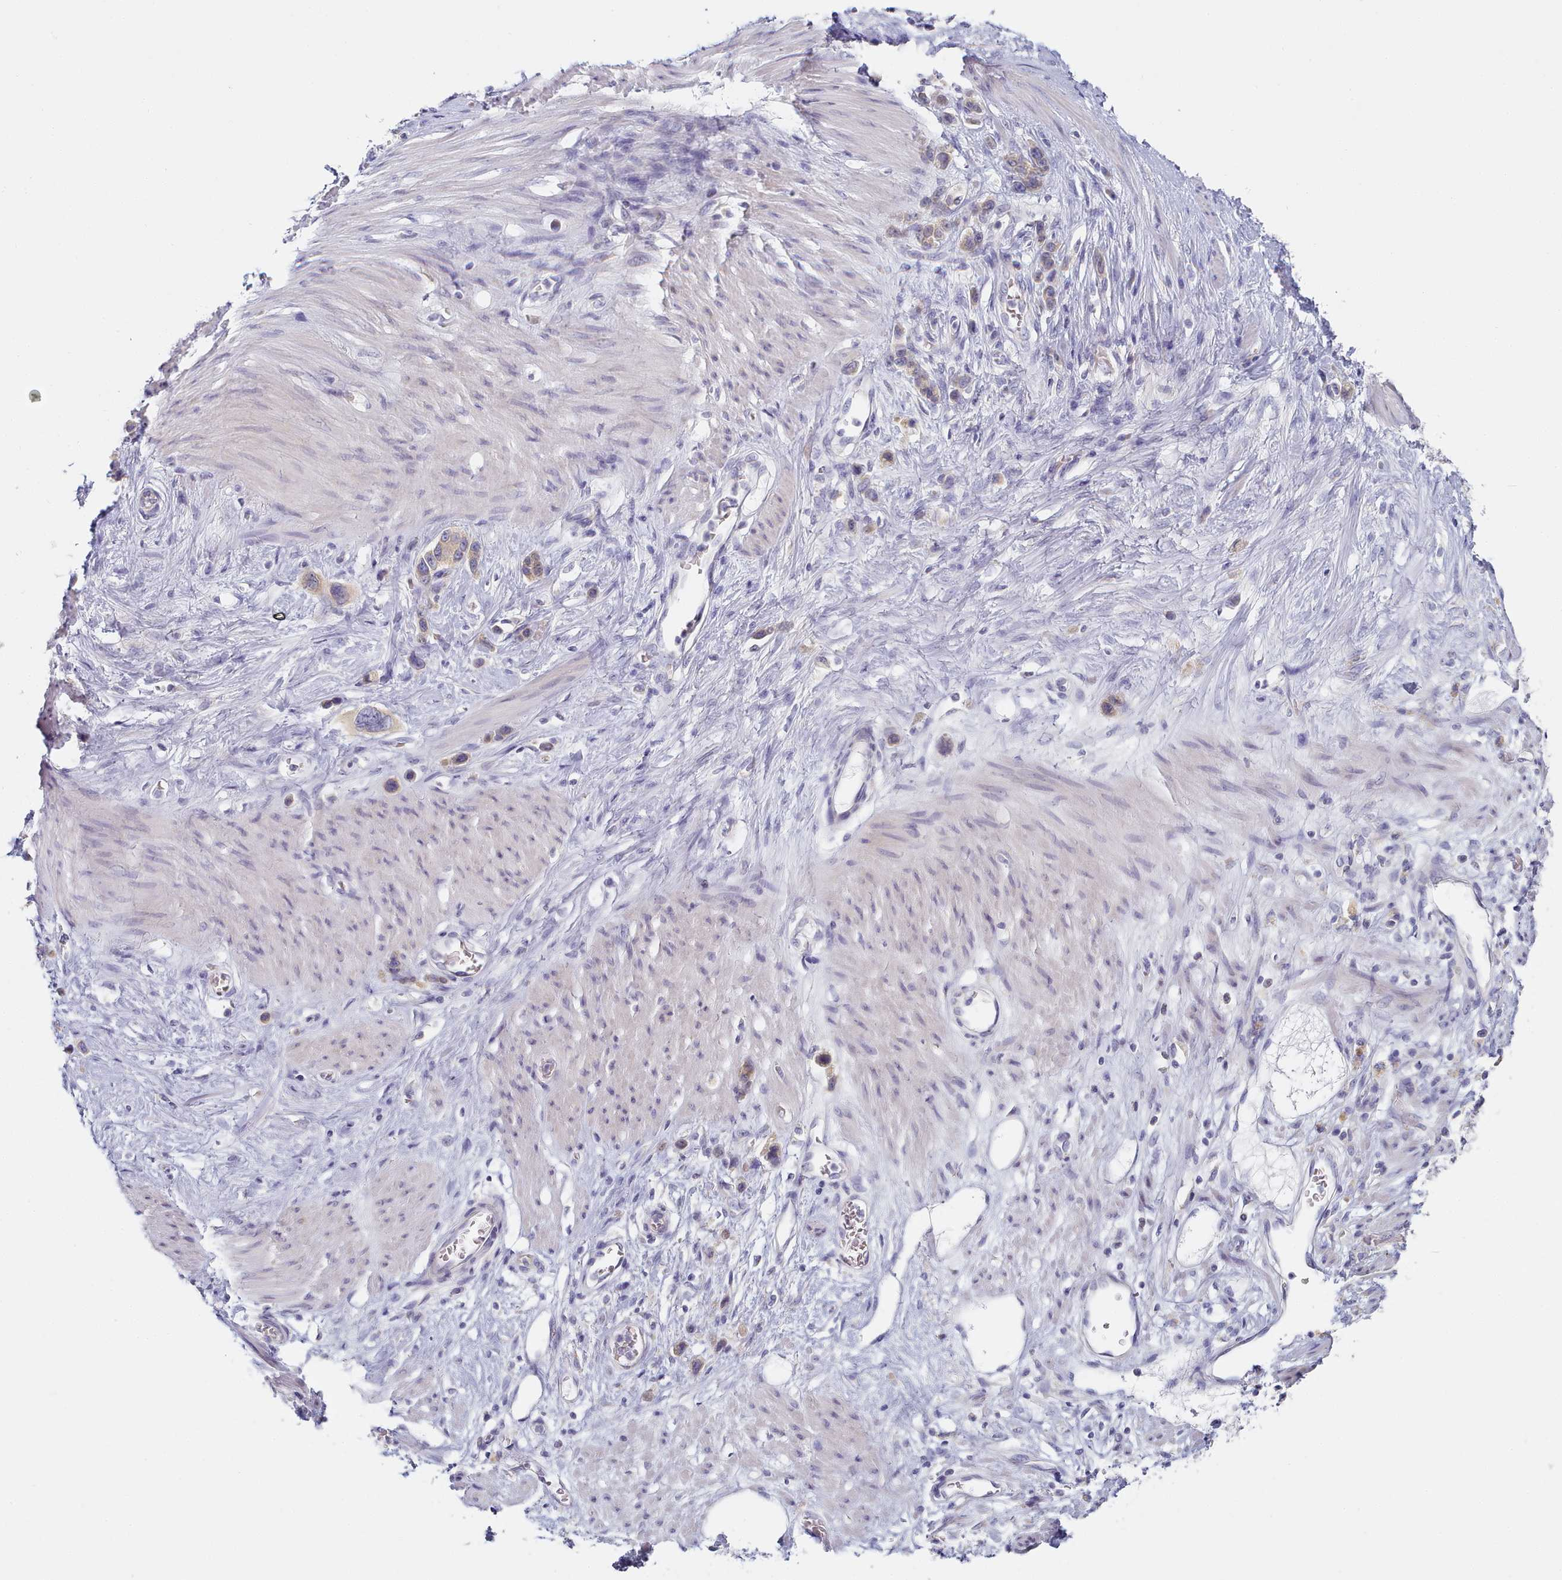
{"staining": {"intensity": "negative", "quantity": "none", "location": "none"}, "tissue": "stomach cancer", "cell_type": "Tumor cells", "image_type": "cancer", "snomed": [{"axis": "morphology", "description": "Adenocarcinoma, NOS"}, {"axis": "morphology", "description": "Adenocarcinoma, High grade"}, {"axis": "topography", "description": "Stomach, upper"}, {"axis": "topography", "description": "Stomach, lower"}], "caption": "Protein analysis of stomach adenocarcinoma (high-grade) exhibits no significant positivity in tumor cells. (Stains: DAB (3,3'-diaminobenzidine) IHC with hematoxylin counter stain, Microscopy: brightfield microscopy at high magnification).", "gene": "TYW1B", "patient": {"sex": "female", "age": 65}}